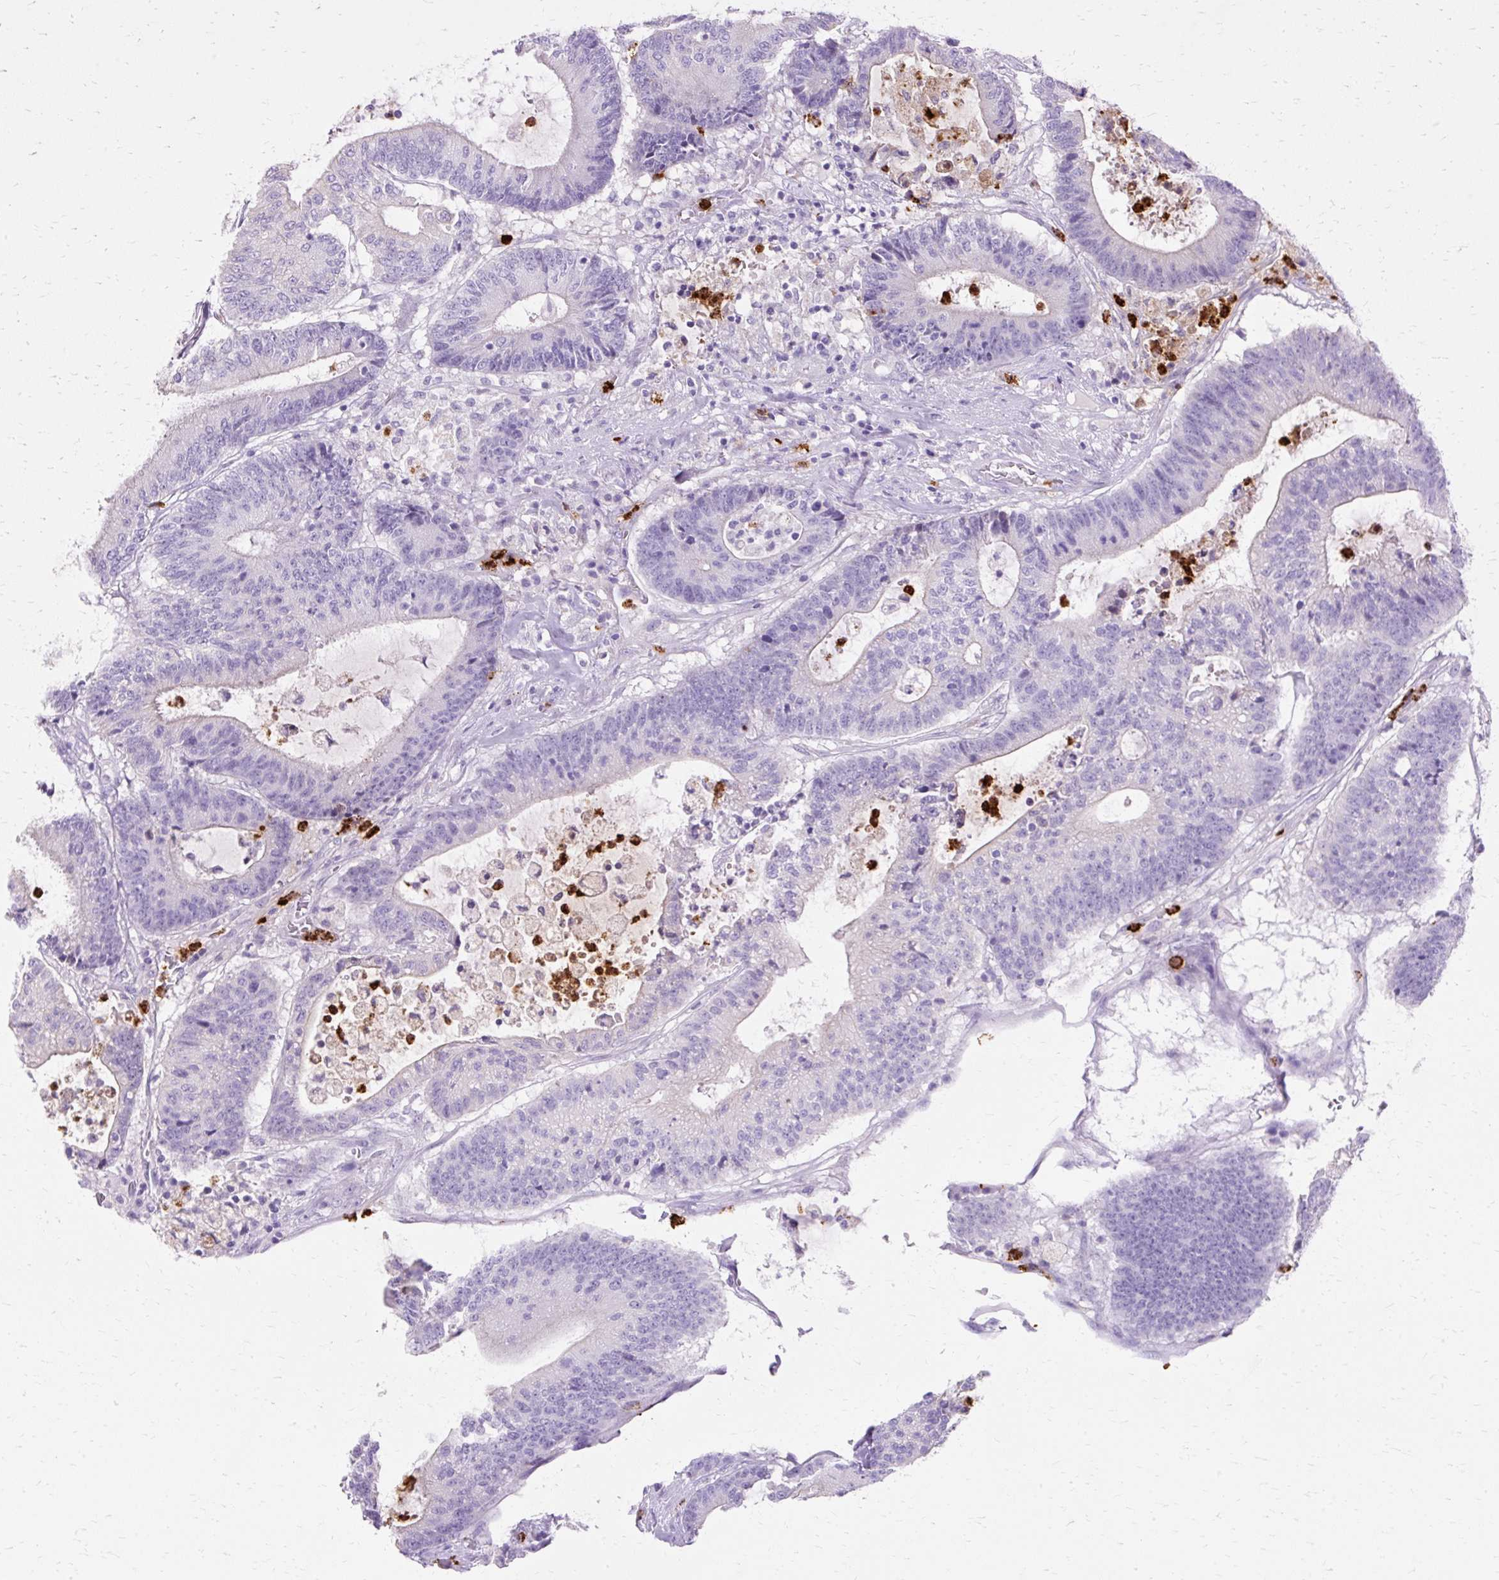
{"staining": {"intensity": "negative", "quantity": "none", "location": "none"}, "tissue": "colorectal cancer", "cell_type": "Tumor cells", "image_type": "cancer", "snomed": [{"axis": "morphology", "description": "Adenocarcinoma, NOS"}, {"axis": "topography", "description": "Colon"}], "caption": "Immunohistochemical staining of colorectal cancer (adenocarcinoma) shows no significant expression in tumor cells.", "gene": "DEFA1", "patient": {"sex": "female", "age": 84}}